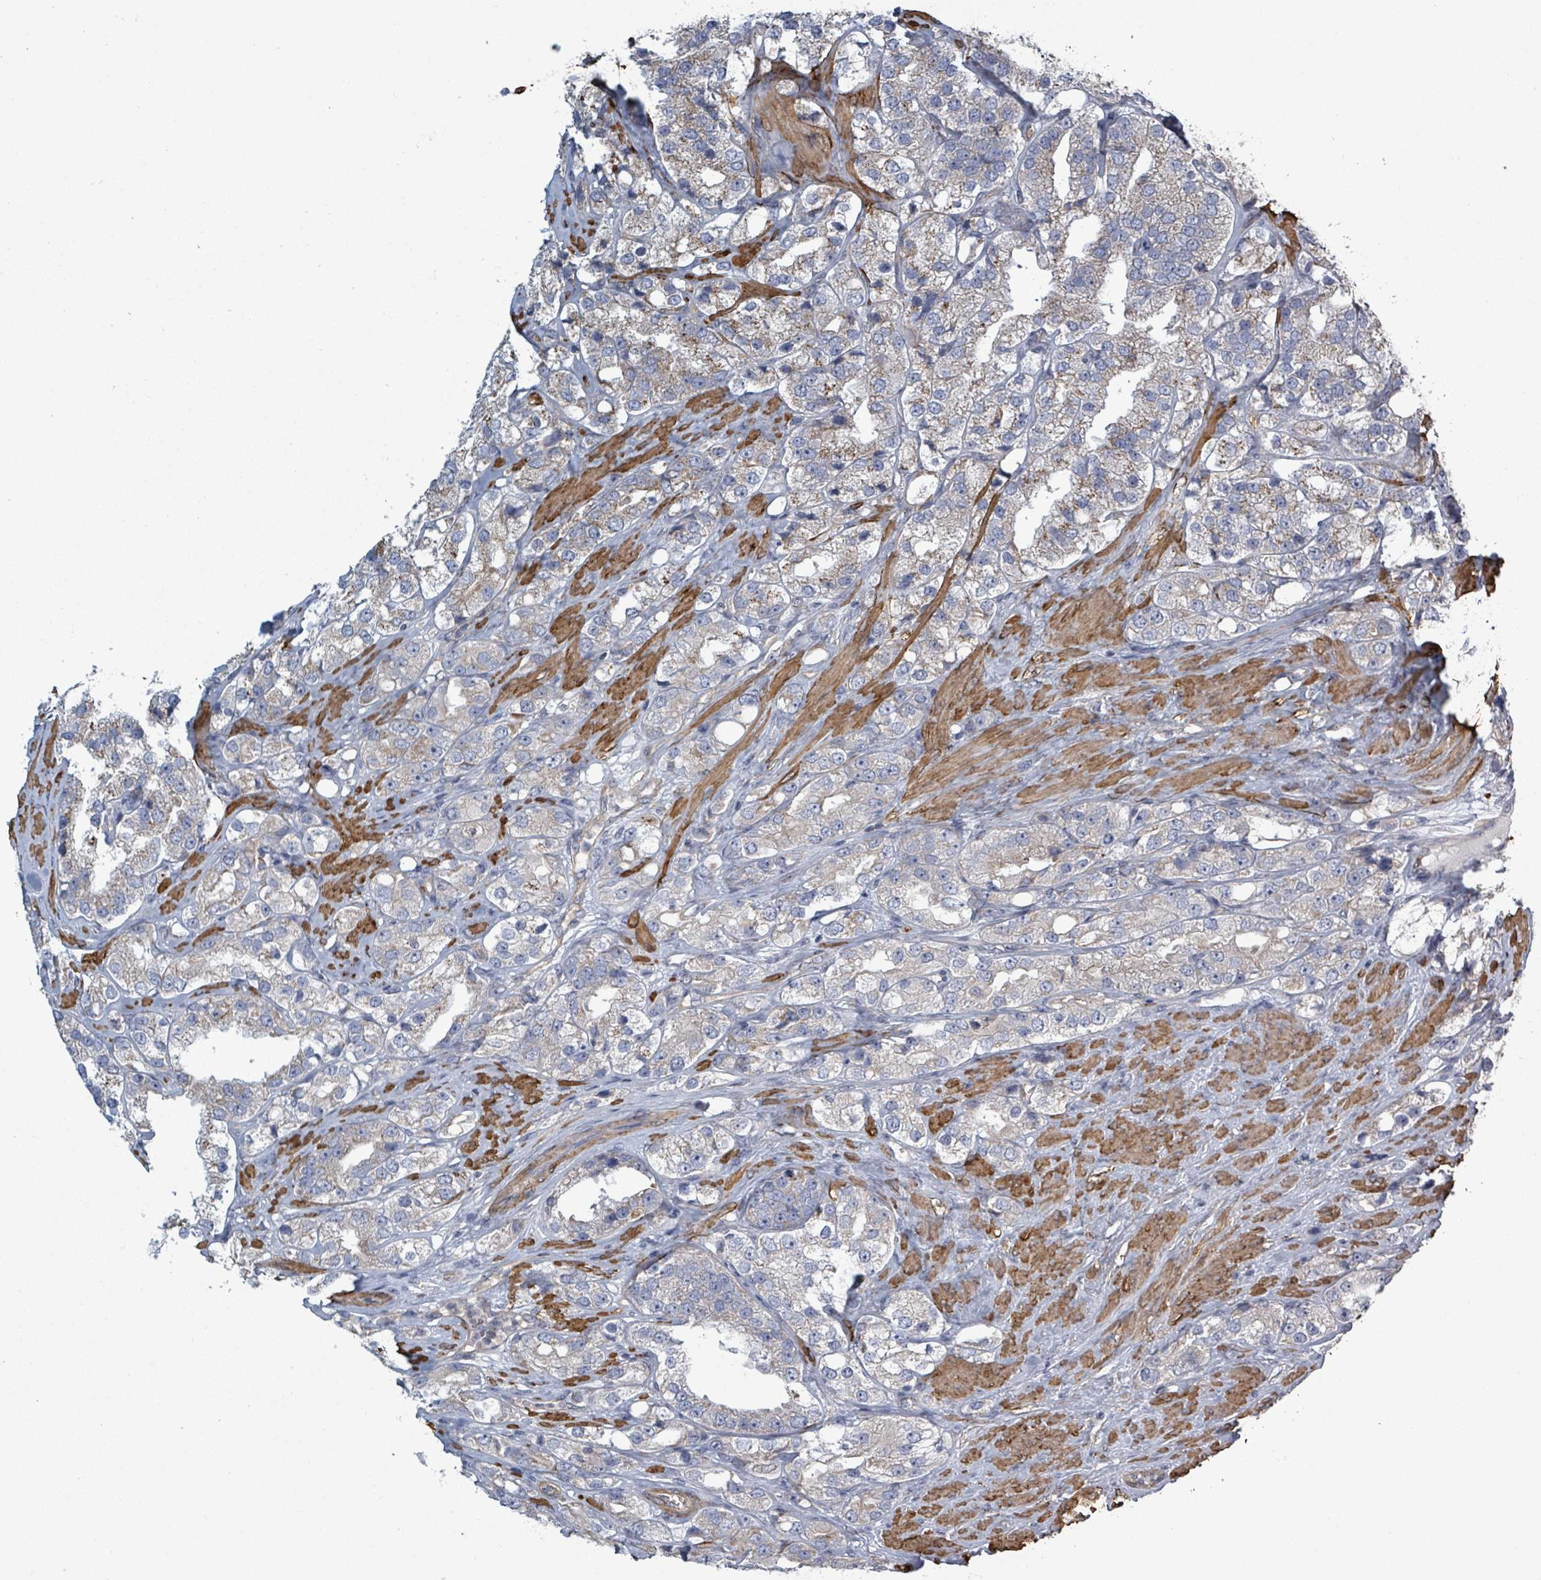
{"staining": {"intensity": "moderate", "quantity": "<25%", "location": "cytoplasmic/membranous"}, "tissue": "prostate cancer", "cell_type": "Tumor cells", "image_type": "cancer", "snomed": [{"axis": "morphology", "description": "Adenocarcinoma, NOS"}, {"axis": "topography", "description": "Prostate"}], "caption": "Prostate cancer (adenocarcinoma) stained with DAB (3,3'-diaminobenzidine) IHC reveals low levels of moderate cytoplasmic/membranous staining in about <25% of tumor cells. (Brightfield microscopy of DAB IHC at high magnification).", "gene": "ADCK1", "patient": {"sex": "male", "age": 79}}